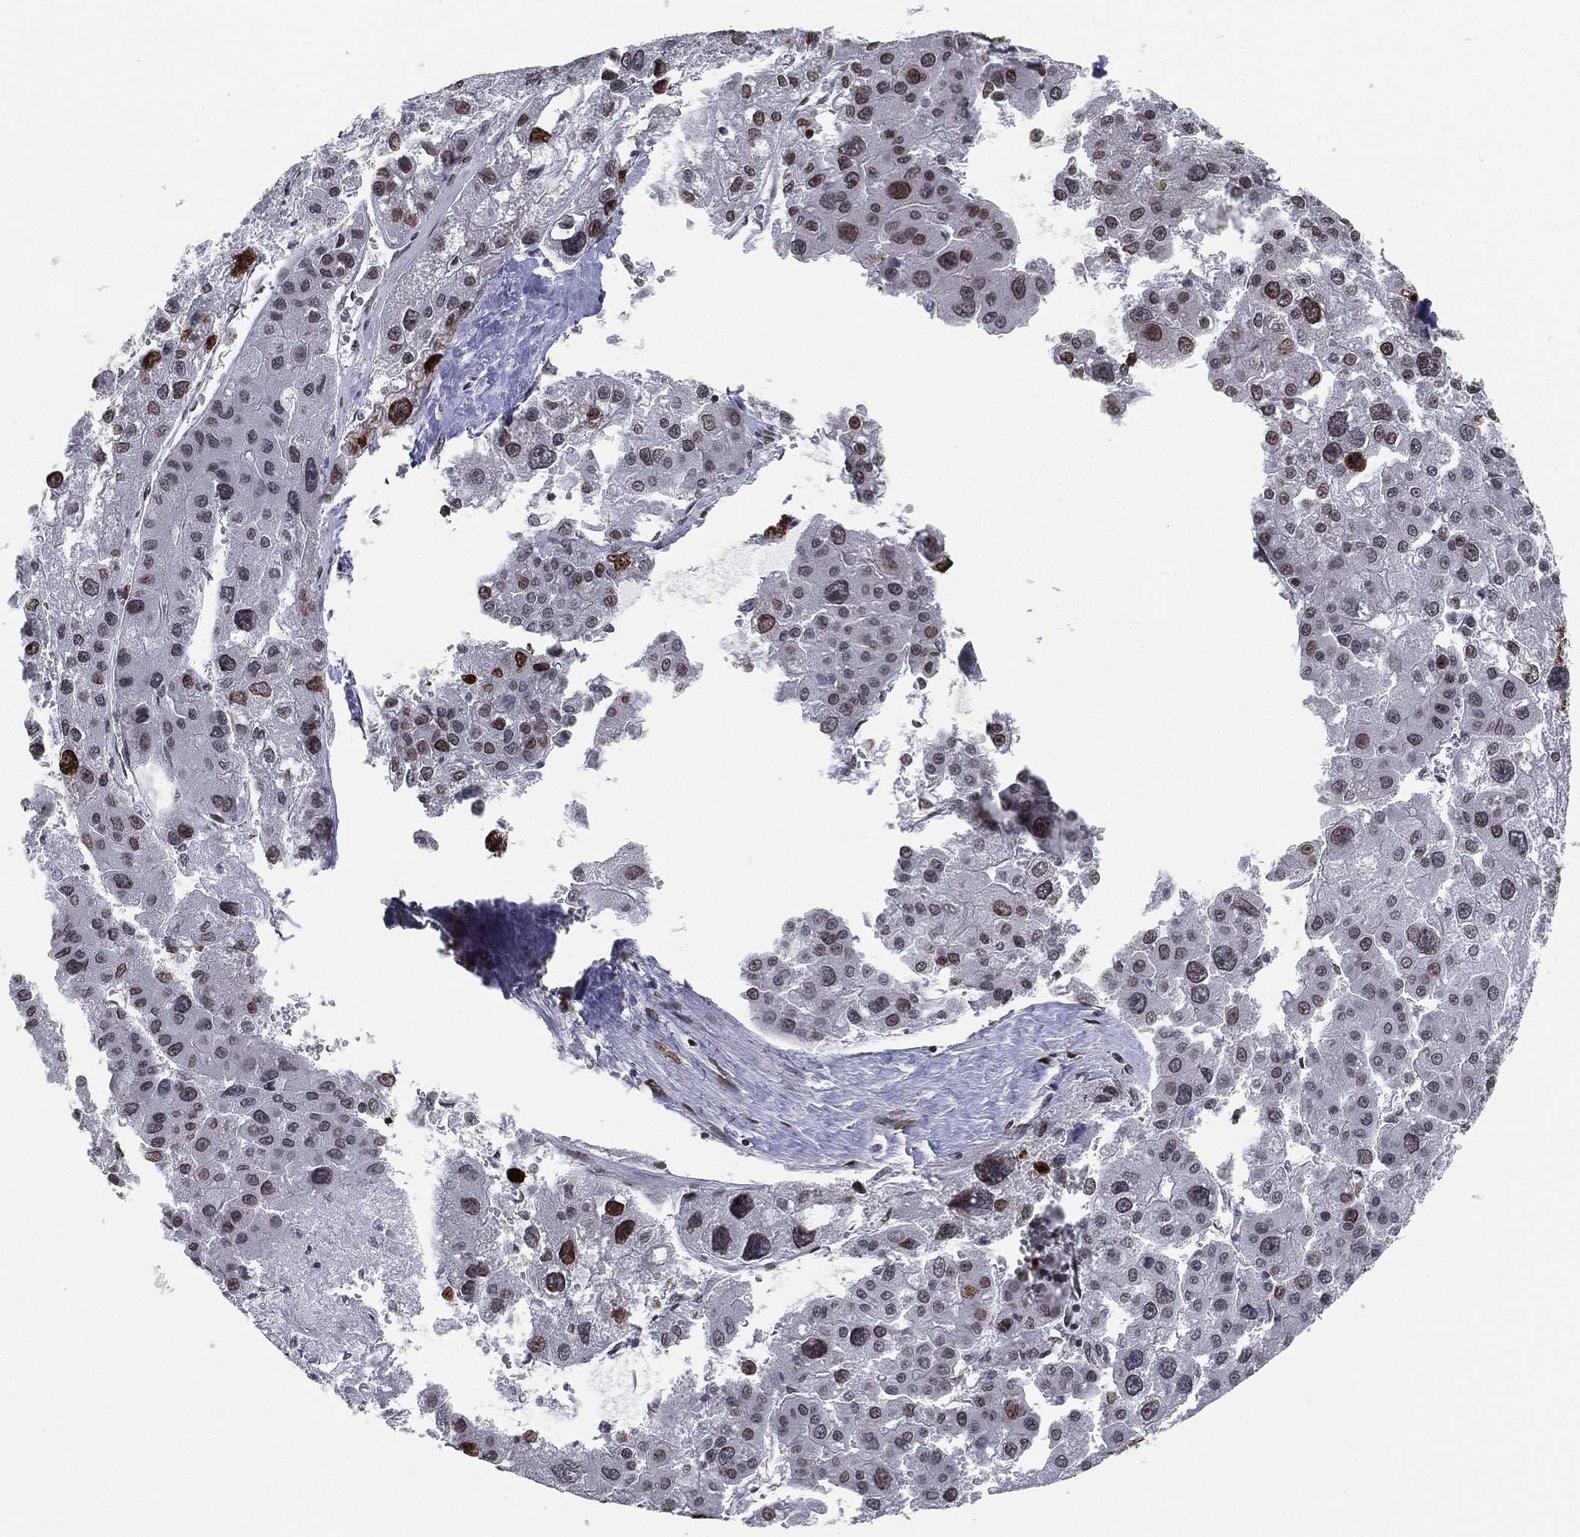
{"staining": {"intensity": "moderate", "quantity": "25%-75%", "location": "cytoplasmic/membranous,nuclear"}, "tissue": "liver cancer", "cell_type": "Tumor cells", "image_type": "cancer", "snomed": [{"axis": "morphology", "description": "Carcinoma, Hepatocellular, NOS"}, {"axis": "topography", "description": "Liver"}], "caption": "Liver cancer stained for a protein (brown) displays moderate cytoplasmic/membranous and nuclear positive staining in about 25%-75% of tumor cells.", "gene": "LMNB1", "patient": {"sex": "male", "age": 73}}